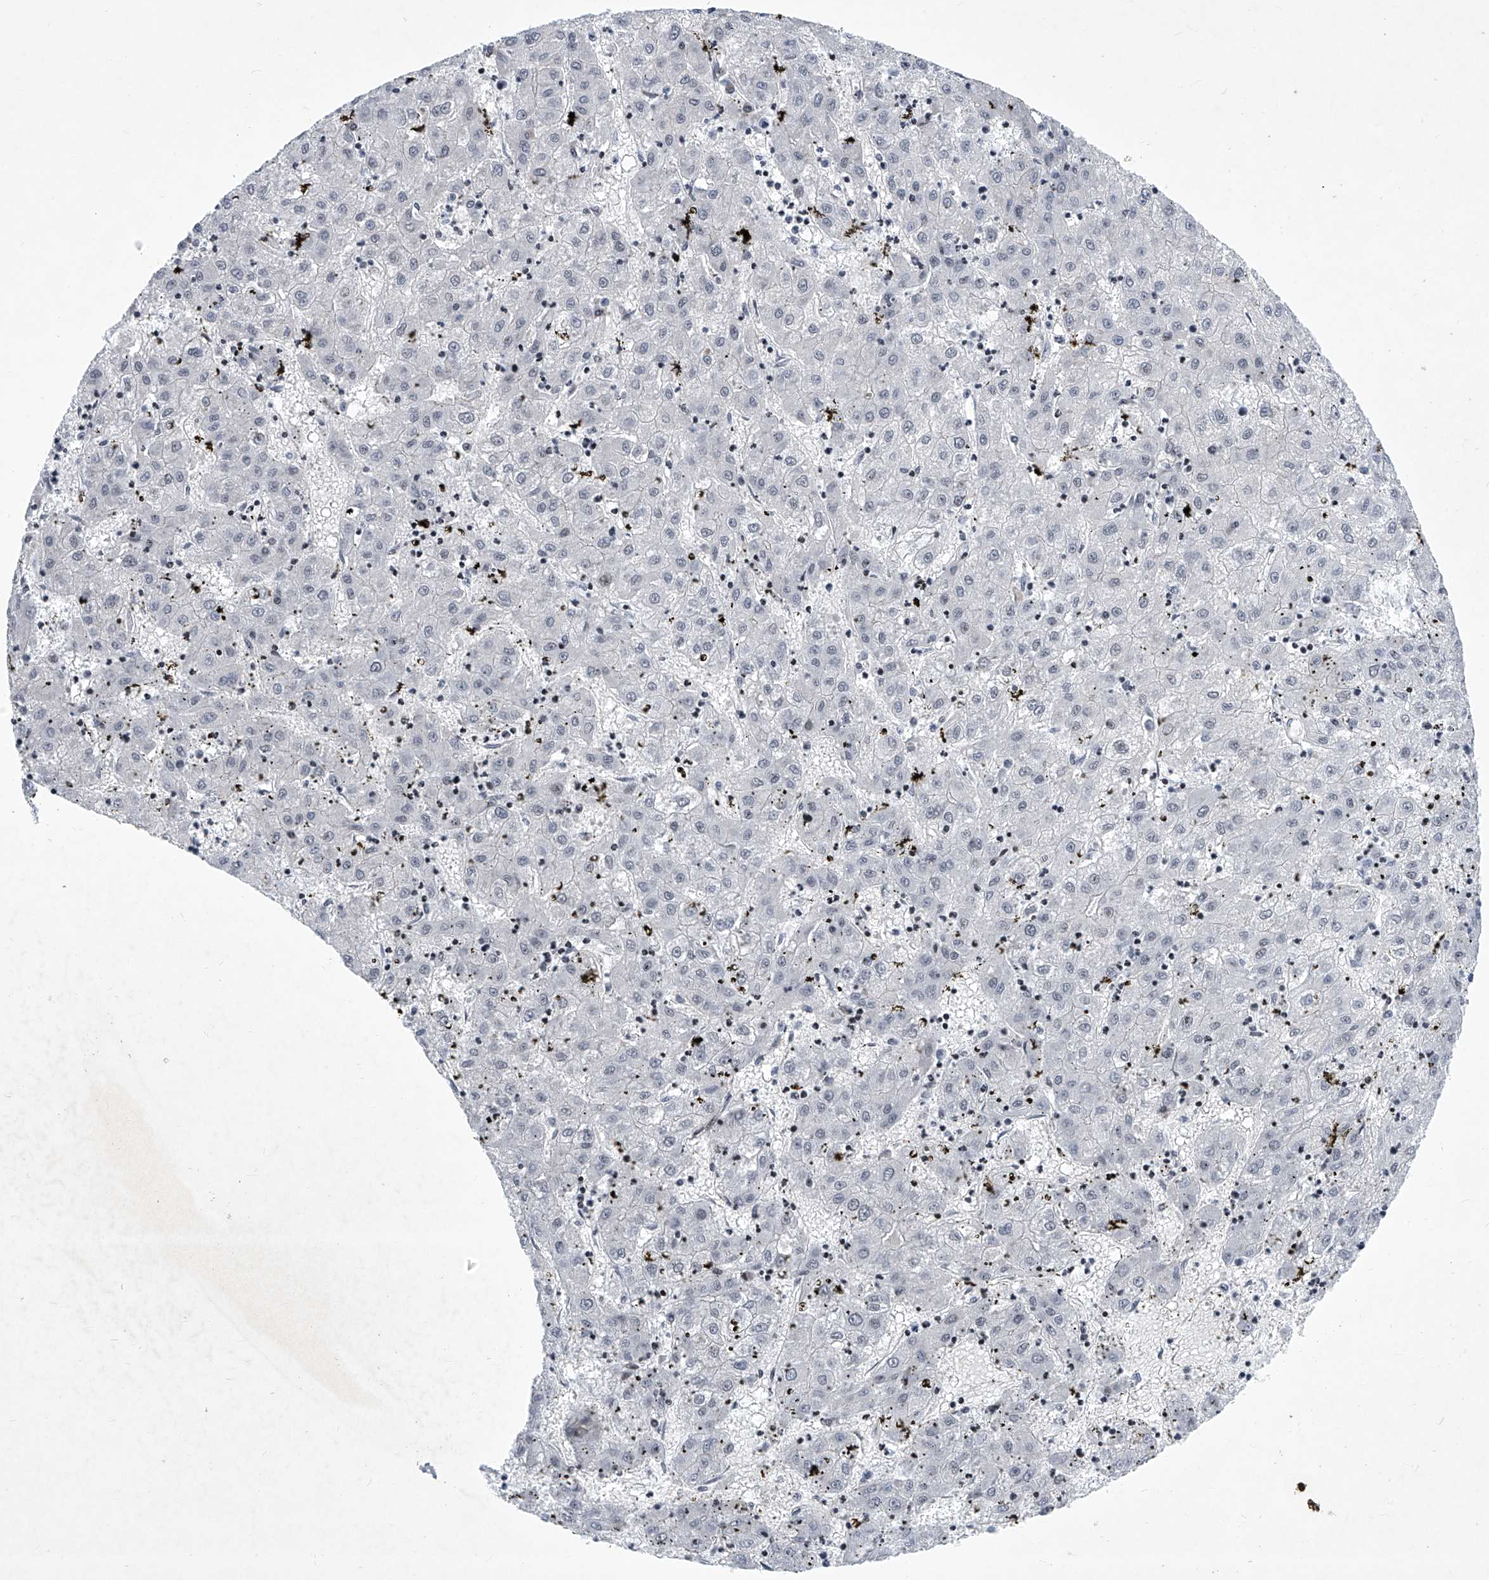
{"staining": {"intensity": "negative", "quantity": "none", "location": "none"}, "tissue": "liver cancer", "cell_type": "Tumor cells", "image_type": "cancer", "snomed": [{"axis": "morphology", "description": "Carcinoma, Hepatocellular, NOS"}, {"axis": "topography", "description": "Liver"}], "caption": "Immunohistochemical staining of hepatocellular carcinoma (liver) reveals no significant staining in tumor cells. Nuclei are stained in blue.", "gene": "NUFIP1", "patient": {"sex": "male", "age": 72}}